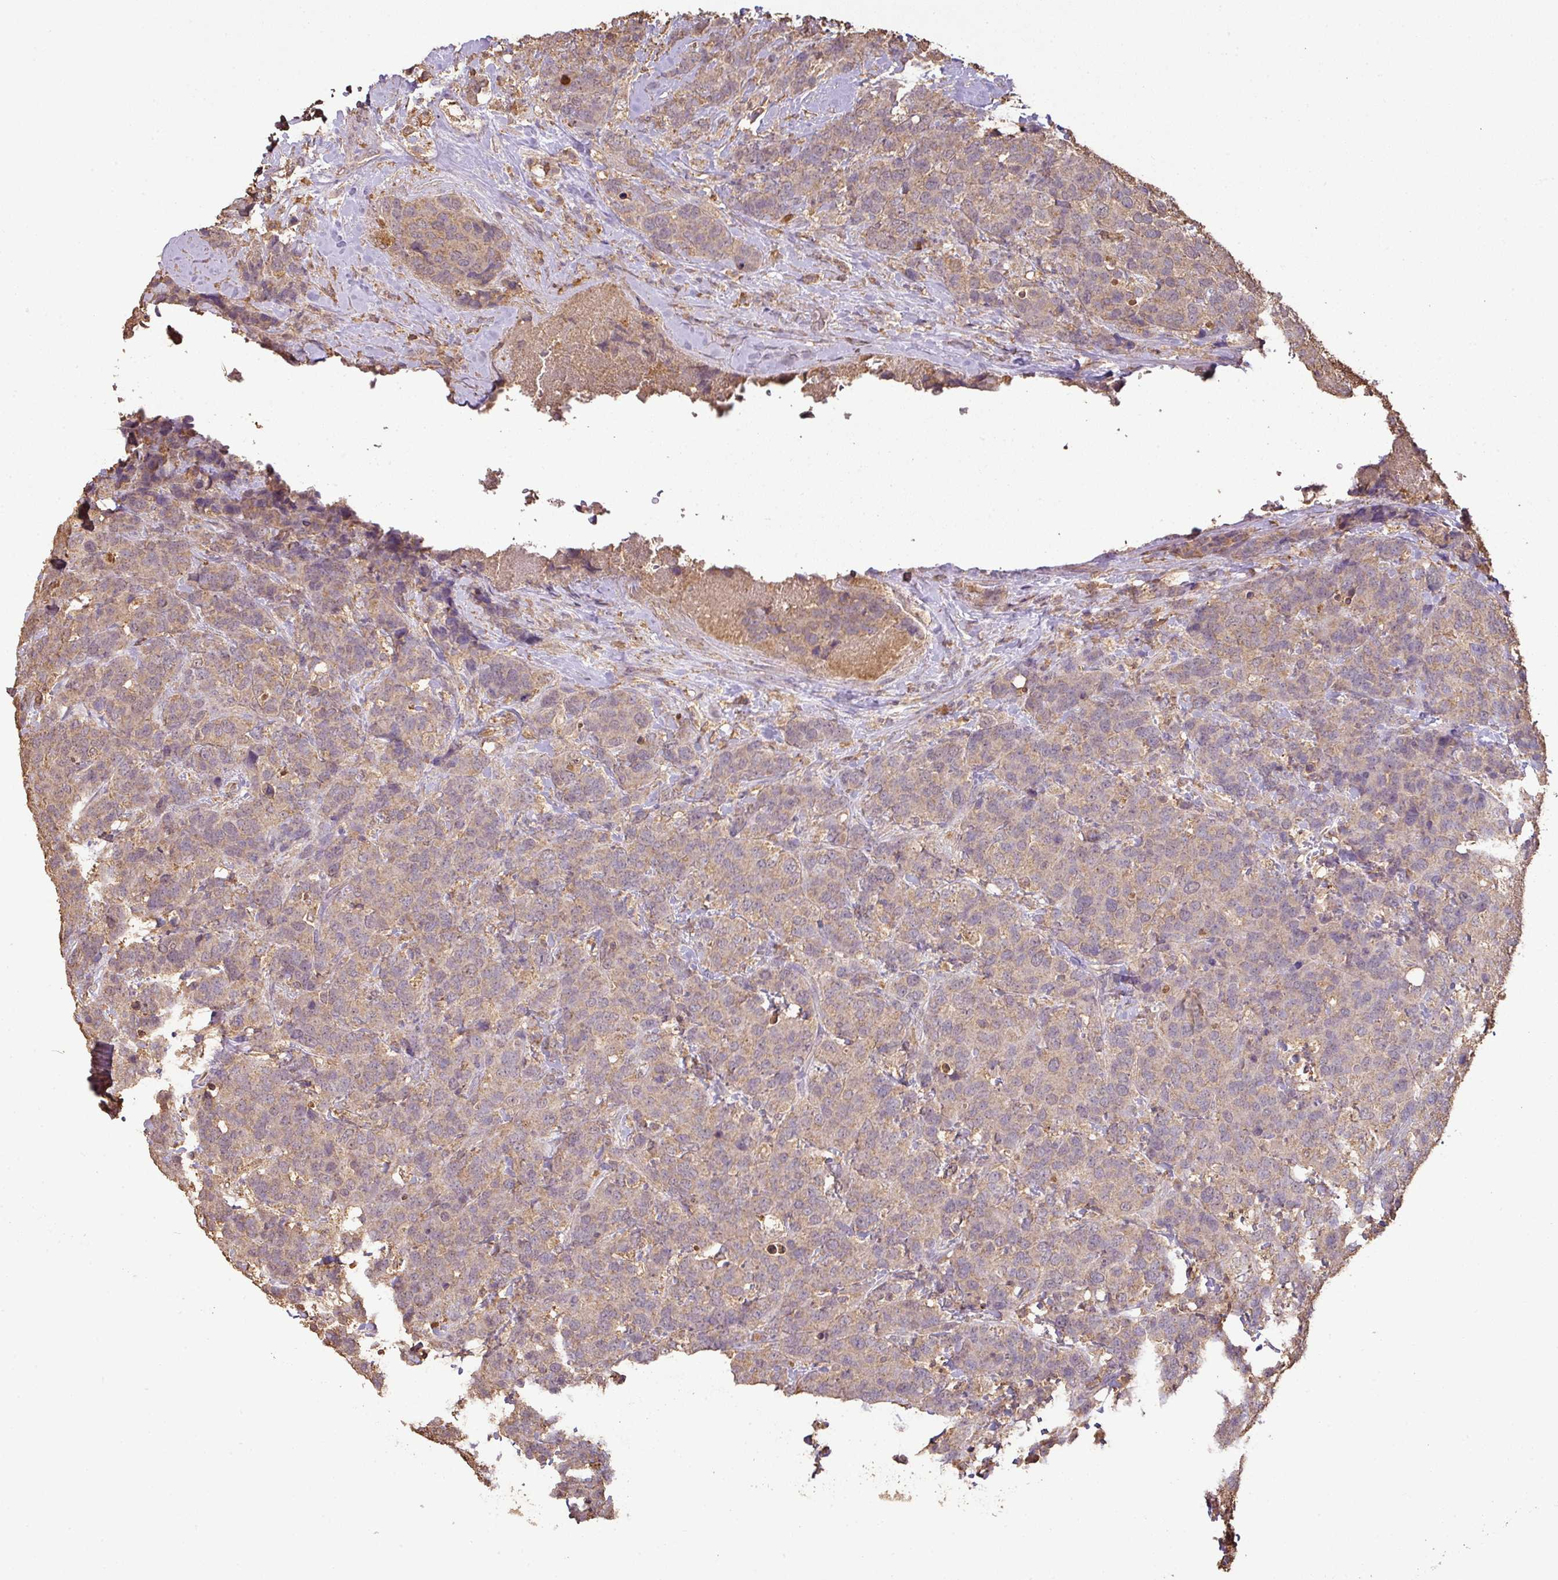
{"staining": {"intensity": "weak", "quantity": ">75%", "location": "cytoplasmic/membranous"}, "tissue": "breast cancer", "cell_type": "Tumor cells", "image_type": "cancer", "snomed": [{"axis": "morphology", "description": "Lobular carcinoma"}, {"axis": "topography", "description": "Breast"}], "caption": "The micrograph displays staining of breast cancer, revealing weak cytoplasmic/membranous protein positivity (brown color) within tumor cells.", "gene": "ATAT1", "patient": {"sex": "female", "age": 59}}